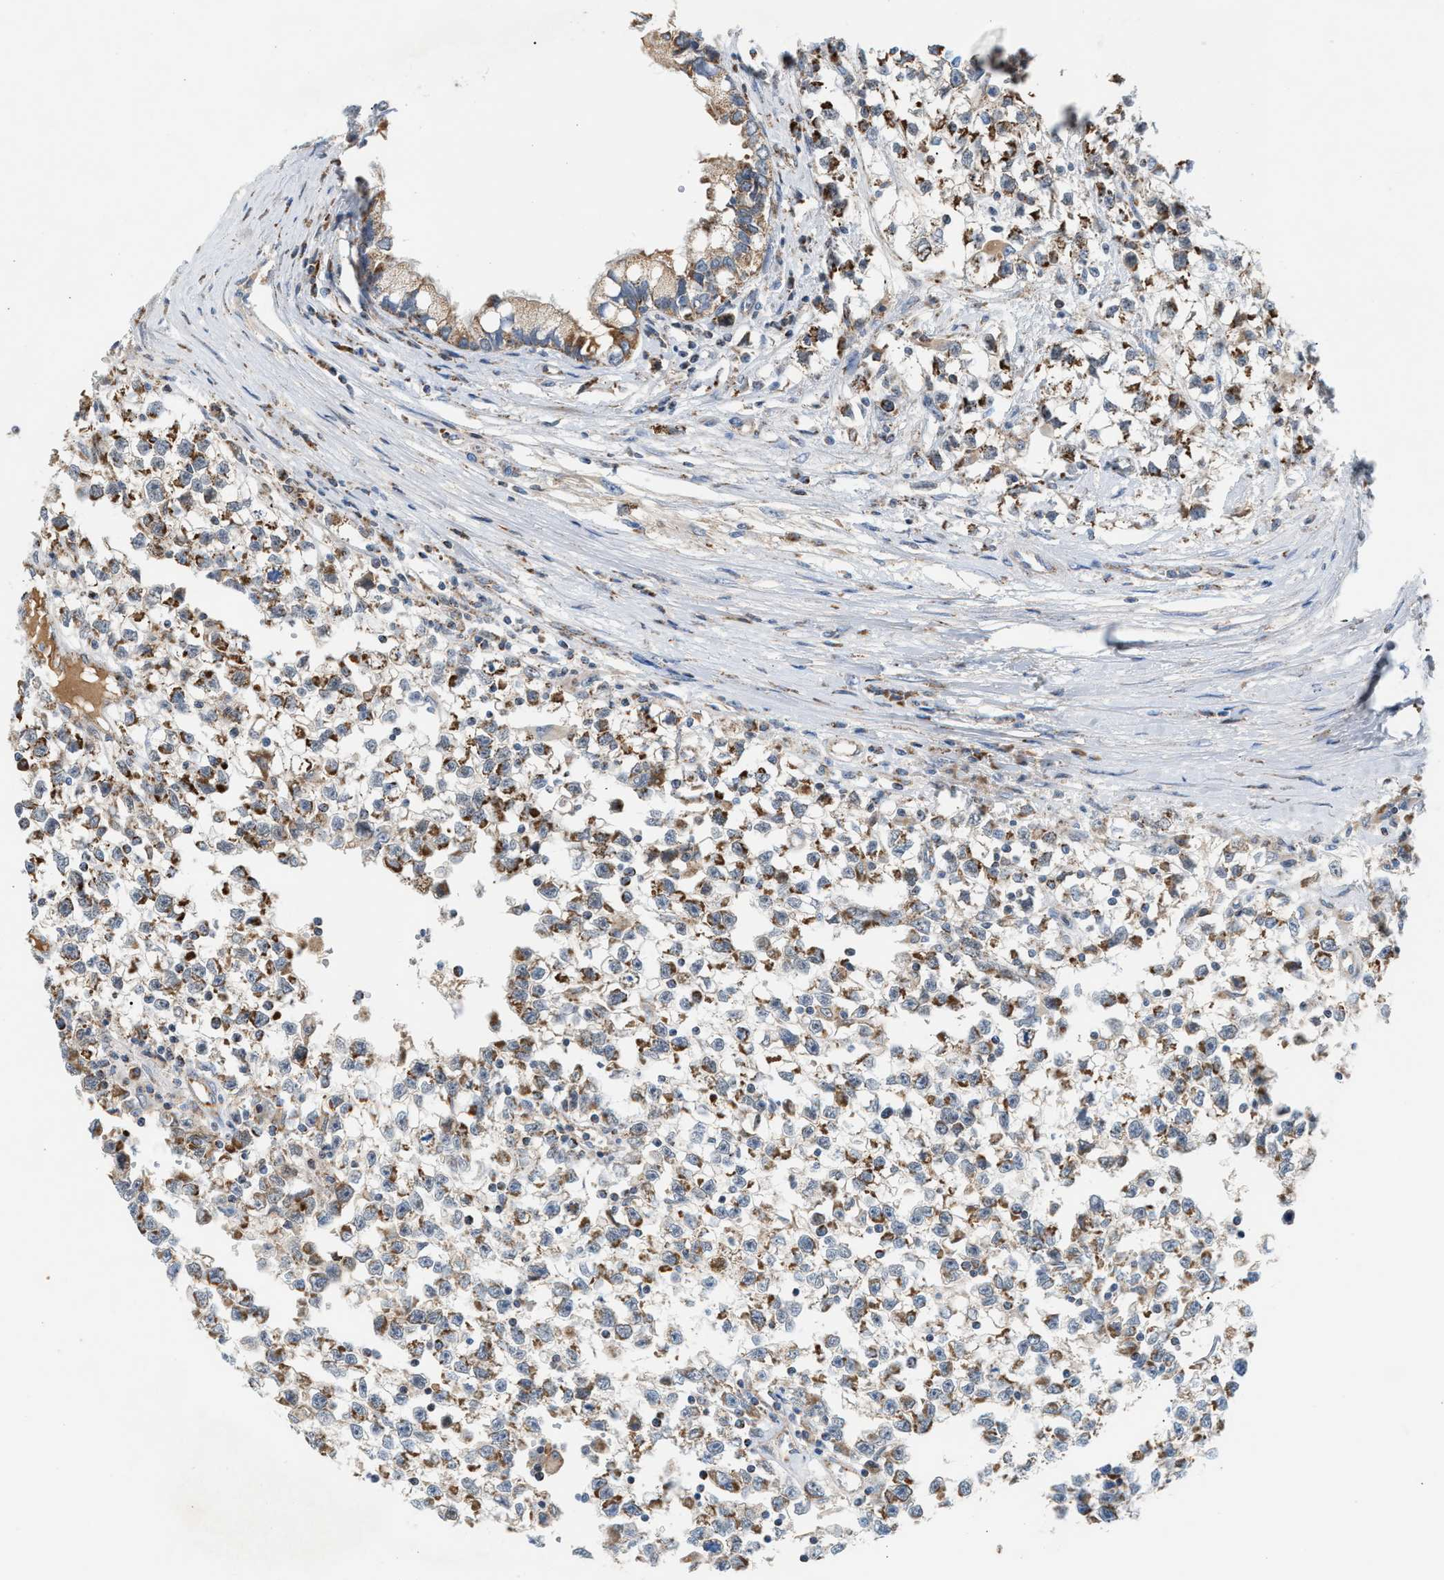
{"staining": {"intensity": "moderate", "quantity": ">75%", "location": "cytoplasmic/membranous"}, "tissue": "testis cancer", "cell_type": "Tumor cells", "image_type": "cancer", "snomed": [{"axis": "morphology", "description": "Seminoma, NOS"}, {"axis": "morphology", "description": "Carcinoma, Embryonal, NOS"}, {"axis": "topography", "description": "Testis"}], "caption": "There is medium levels of moderate cytoplasmic/membranous positivity in tumor cells of testis cancer (seminoma), as demonstrated by immunohistochemical staining (brown color).", "gene": "PMPCA", "patient": {"sex": "male", "age": 51}}